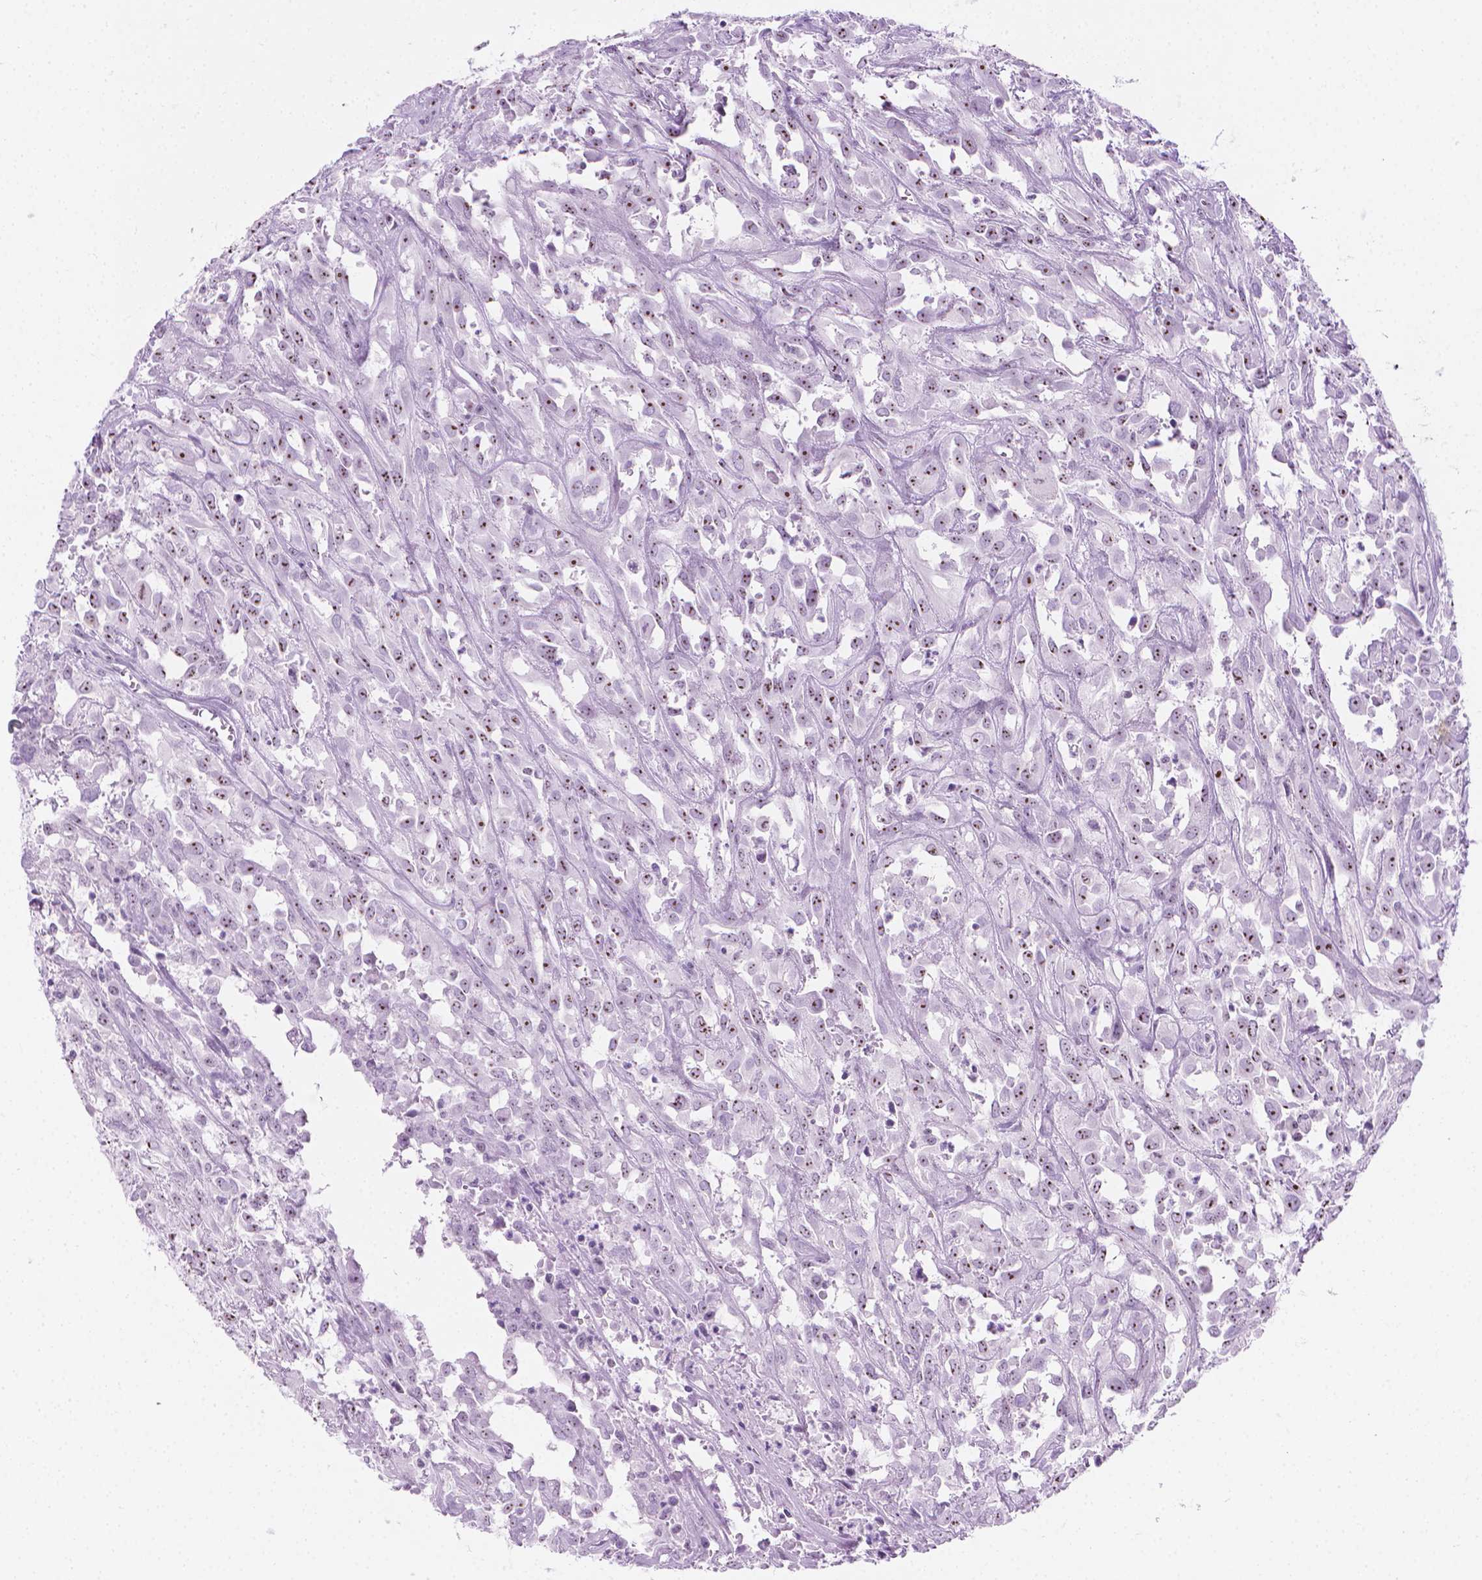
{"staining": {"intensity": "moderate", "quantity": "25%-75%", "location": "nuclear"}, "tissue": "urothelial cancer", "cell_type": "Tumor cells", "image_type": "cancer", "snomed": [{"axis": "morphology", "description": "Urothelial carcinoma, High grade"}, {"axis": "topography", "description": "Urinary bladder"}], "caption": "Immunohistochemistry photomicrograph of high-grade urothelial carcinoma stained for a protein (brown), which exhibits medium levels of moderate nuclear positivity in approximately 25%-75% of tumor cells.", "gene": "NOL7", "patient": {"sex": "male", "age": 67}}